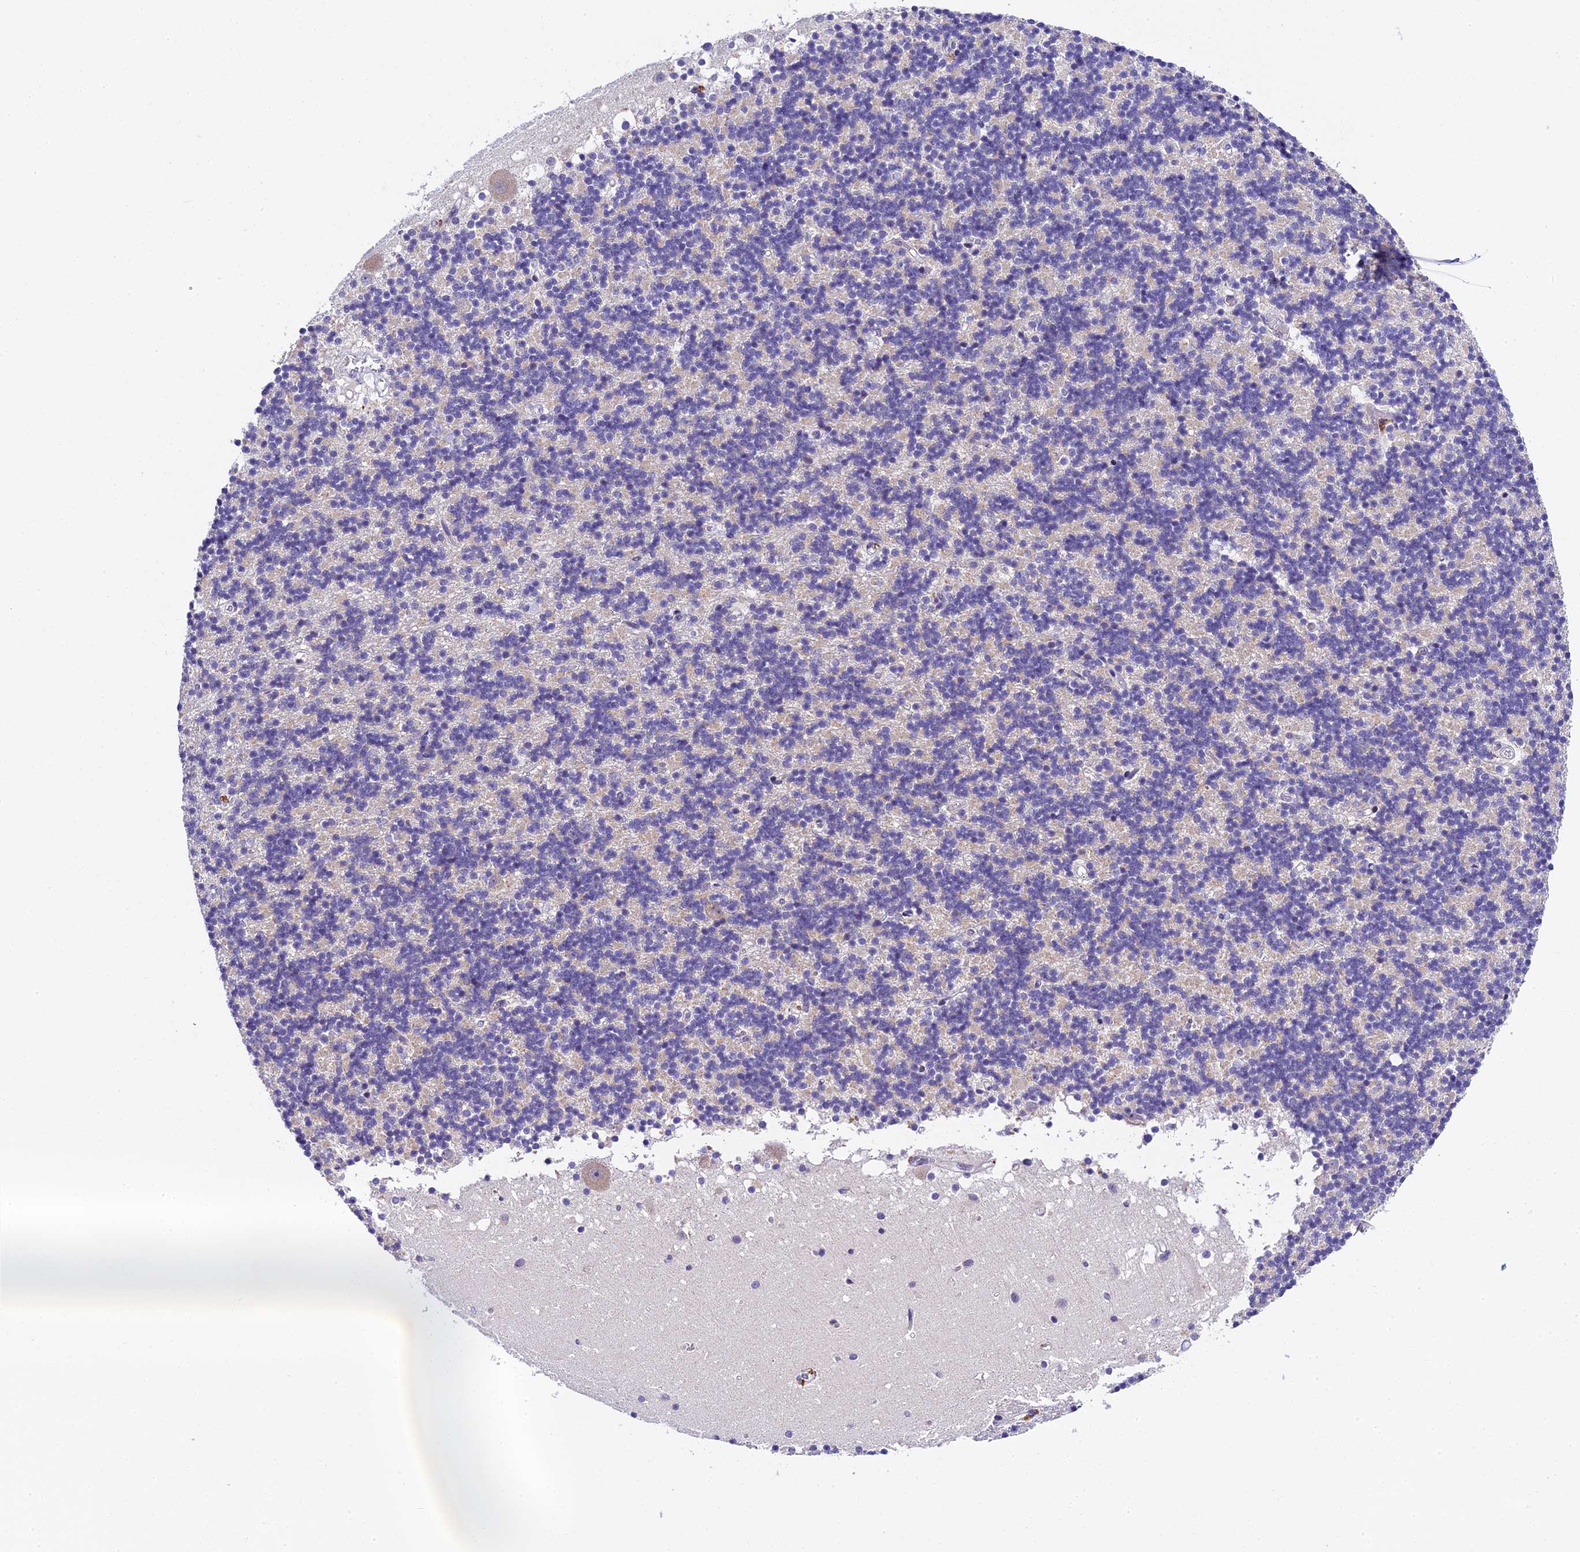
{"staining": {"intensity": "negative", "quantity": "none", "location": "none"}, "tissue": "cerebellum", "cell_type": "Cells in granular layer", "image_type": "normal", "snomed": [{"axis": "morphology", "description": "Normal tissue, NOS"}, {"axis": "topography", "description": "Cerebellum"}], "caption": "Cerebellum stained for a protein using immunohistochemistry (IHC) reveals no staining cells in granular layer.", "gene": "ENKD1", "patient": {"sex": "male", "age": 54}}